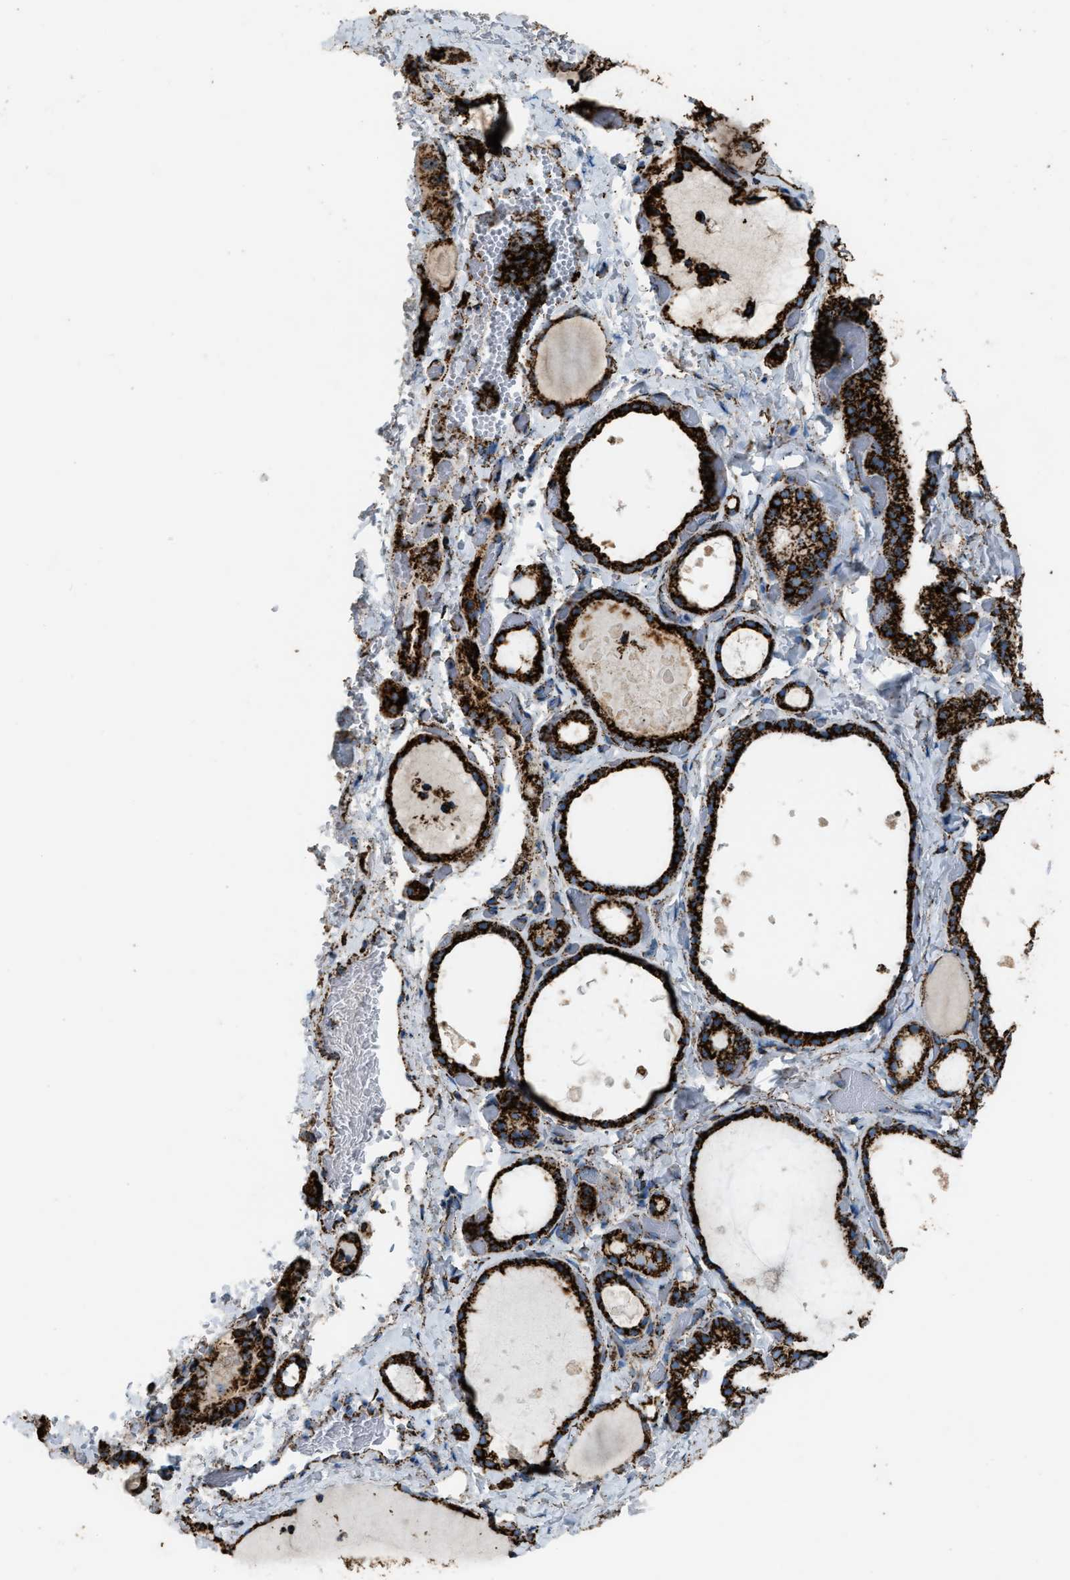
{"staining": {"intensity": "strong", "quantity": ">75%", "location": "cytoplasmic/membranous"}, "tissue": "thyroid gland", "cell_type": "Glandular cells", "image_type": "normal", "snomed": [{"axis": "morphology", "description": "Normal tissue, NOS"}, {"axis": "topography", "description": "Thyroid gland"}], "caption": "High-power microscopy captured an IHC photomicrograph of benign thyroid gland, revealing strong cytoplasmic/membranous staining in approximately >75% of glandular cells.", "gene": "MDH2", "patient": {"sex": "female", "age": 44}}